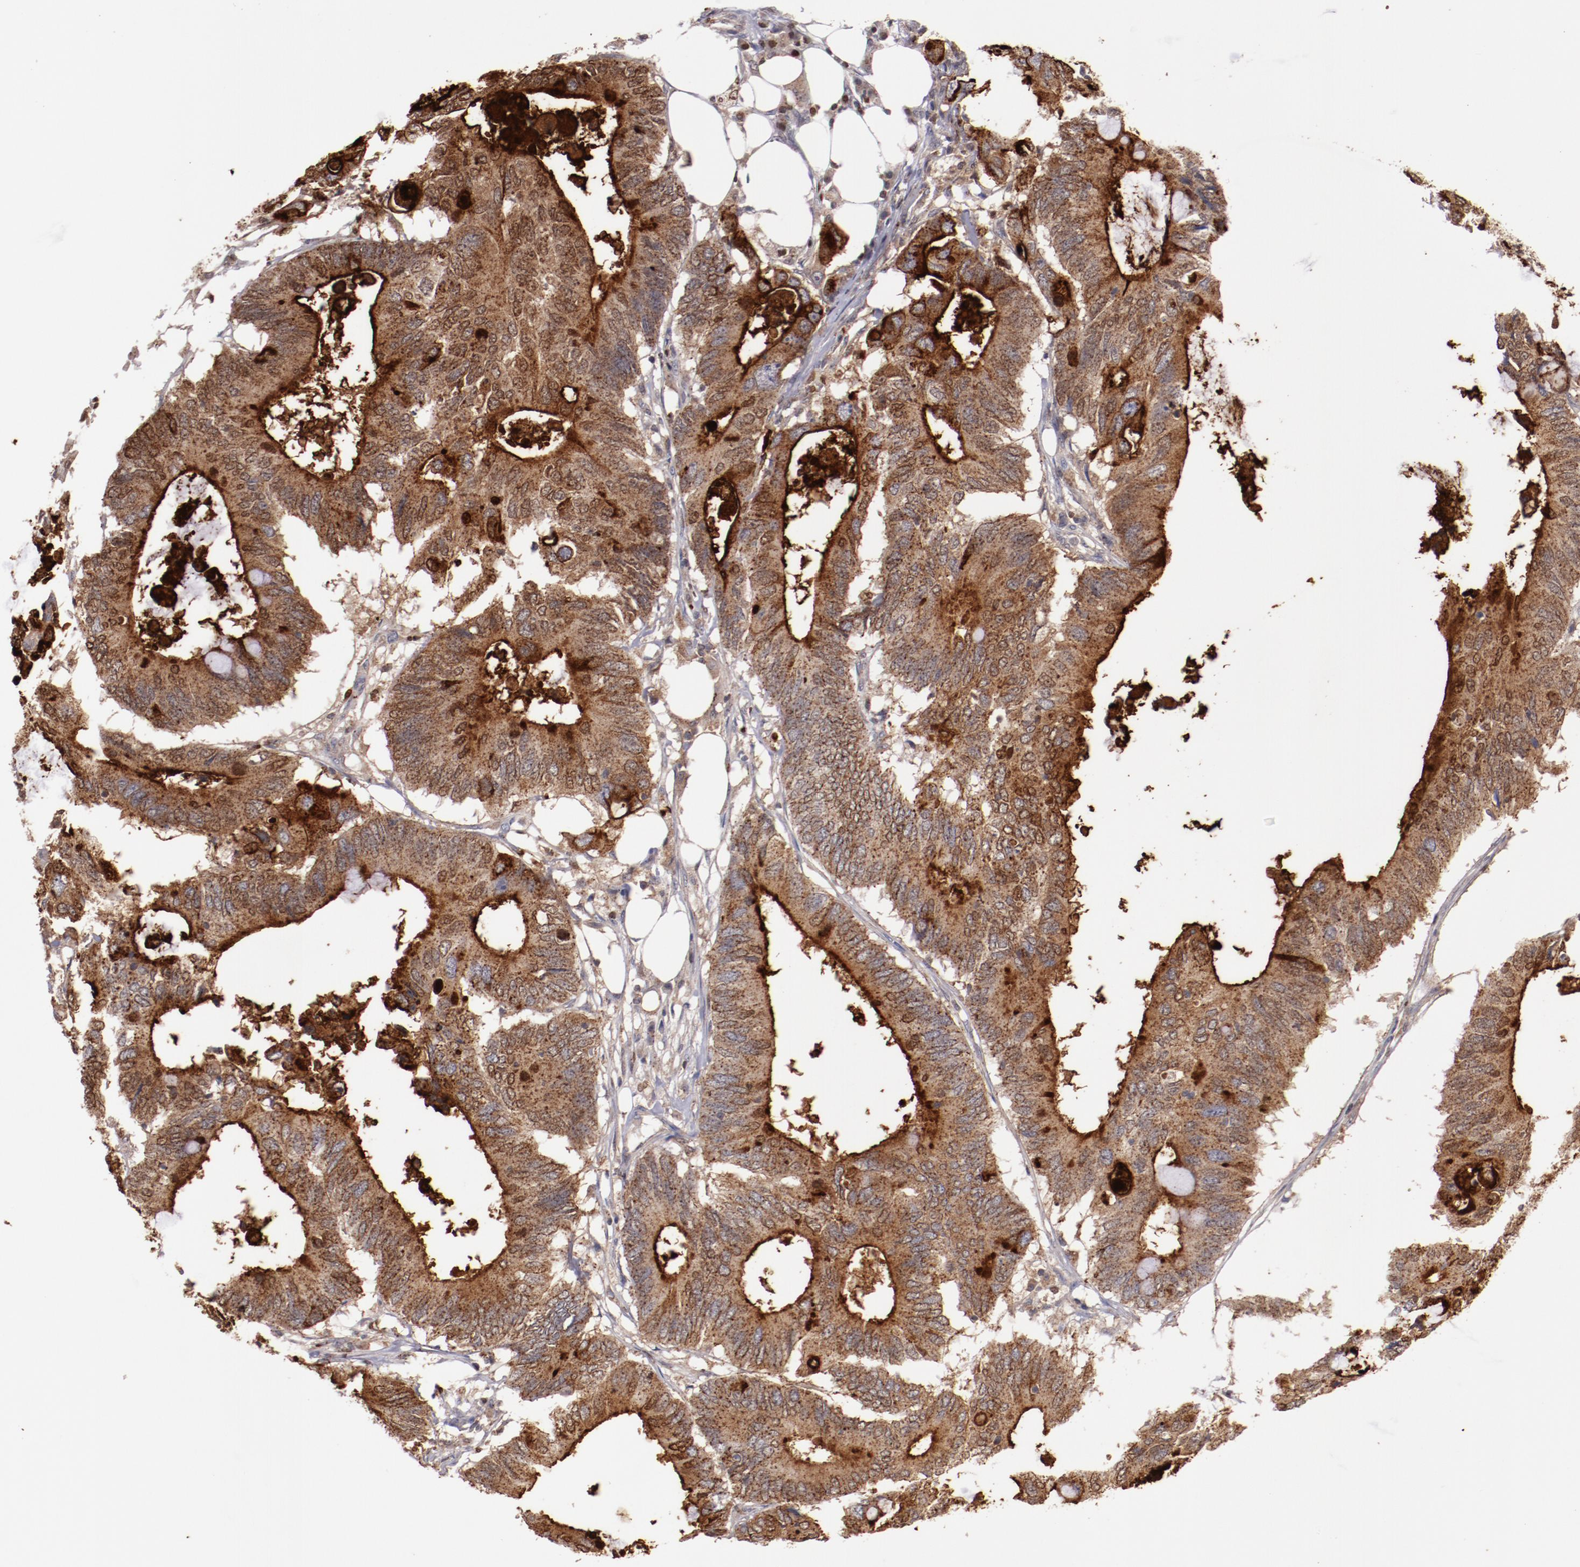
{"staining": {"intensity": "strong", "quantity": ">75%", "location": "cytoplasmic/membranous"}, "tissue": "colorectal cancer", "cell_type": "Tumor cells", "image_type": "cancer", "snomed": [{"axis": "morphology", "description": "Adenocarcinoma, NOS"}, {"axis": "topography", "description": "Colon"}], "caption": "Protein positivity by immunohistochemistry demonstrates strong cytoplasmic/membranous positivity in approximately >75% of tumor cells in colorectal cancer.", "gene": "SYP", "patient": {"sex": "male", "age": 71}}